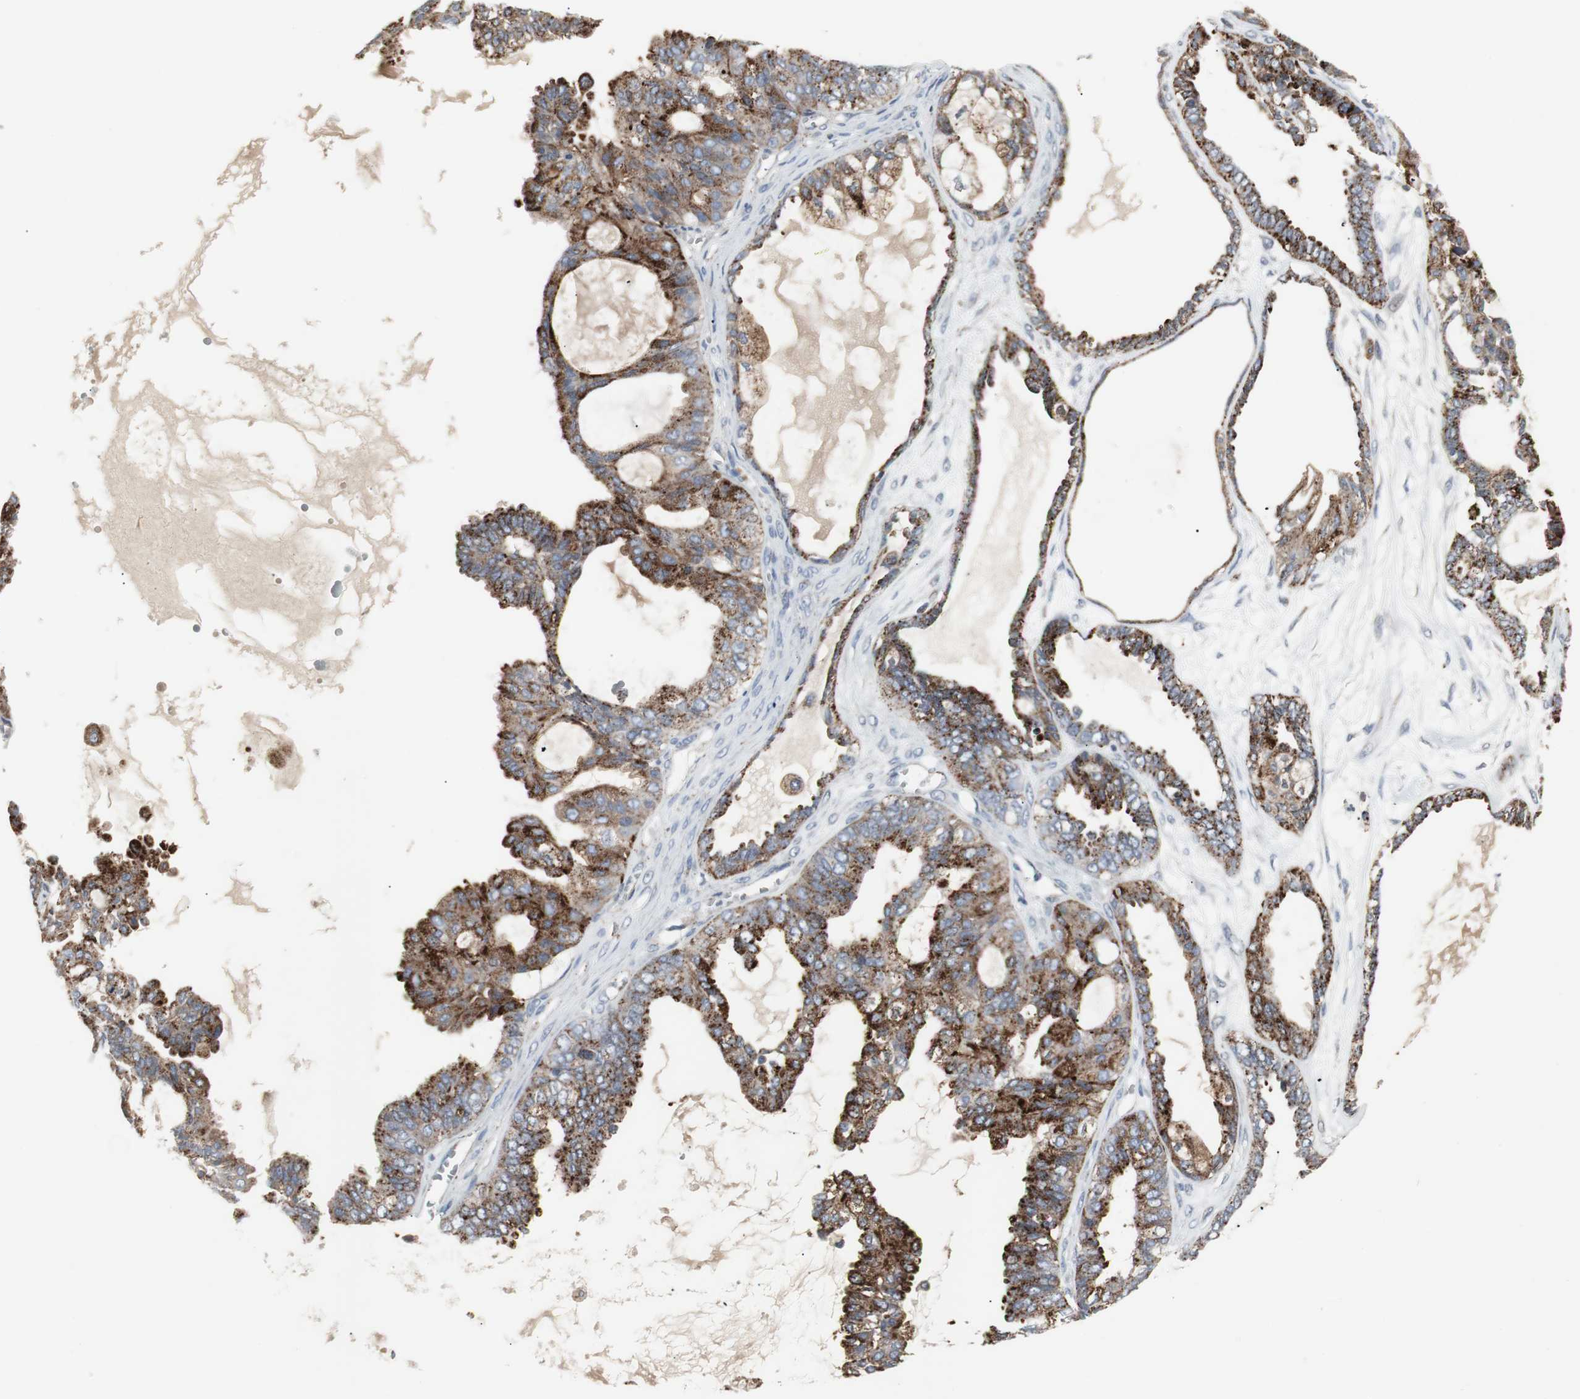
{"staining": {"intensity": "strong", "quantity": ">75%", "location": "cytoplasmic/membranous"}, "tissue": "ovarian cancer", "cell_type": "Tumor cells", "image_type": "cancer", "snomed": [{"axis": "morphology", "description": "Carcinoma, NOS"}, {"axis": "morphology", "description": "Carcinoma, endometroid"}, {"axis": "topography", "description": "Ovary"}], "caption": "Ovarian cancer stained with a brown dye exhibits strong cytoplasmic/membranous positive positivity in approximately >75% of tumor cells.", "gene": "GBA1", "patient": {"sex": "female", "age": 50}}